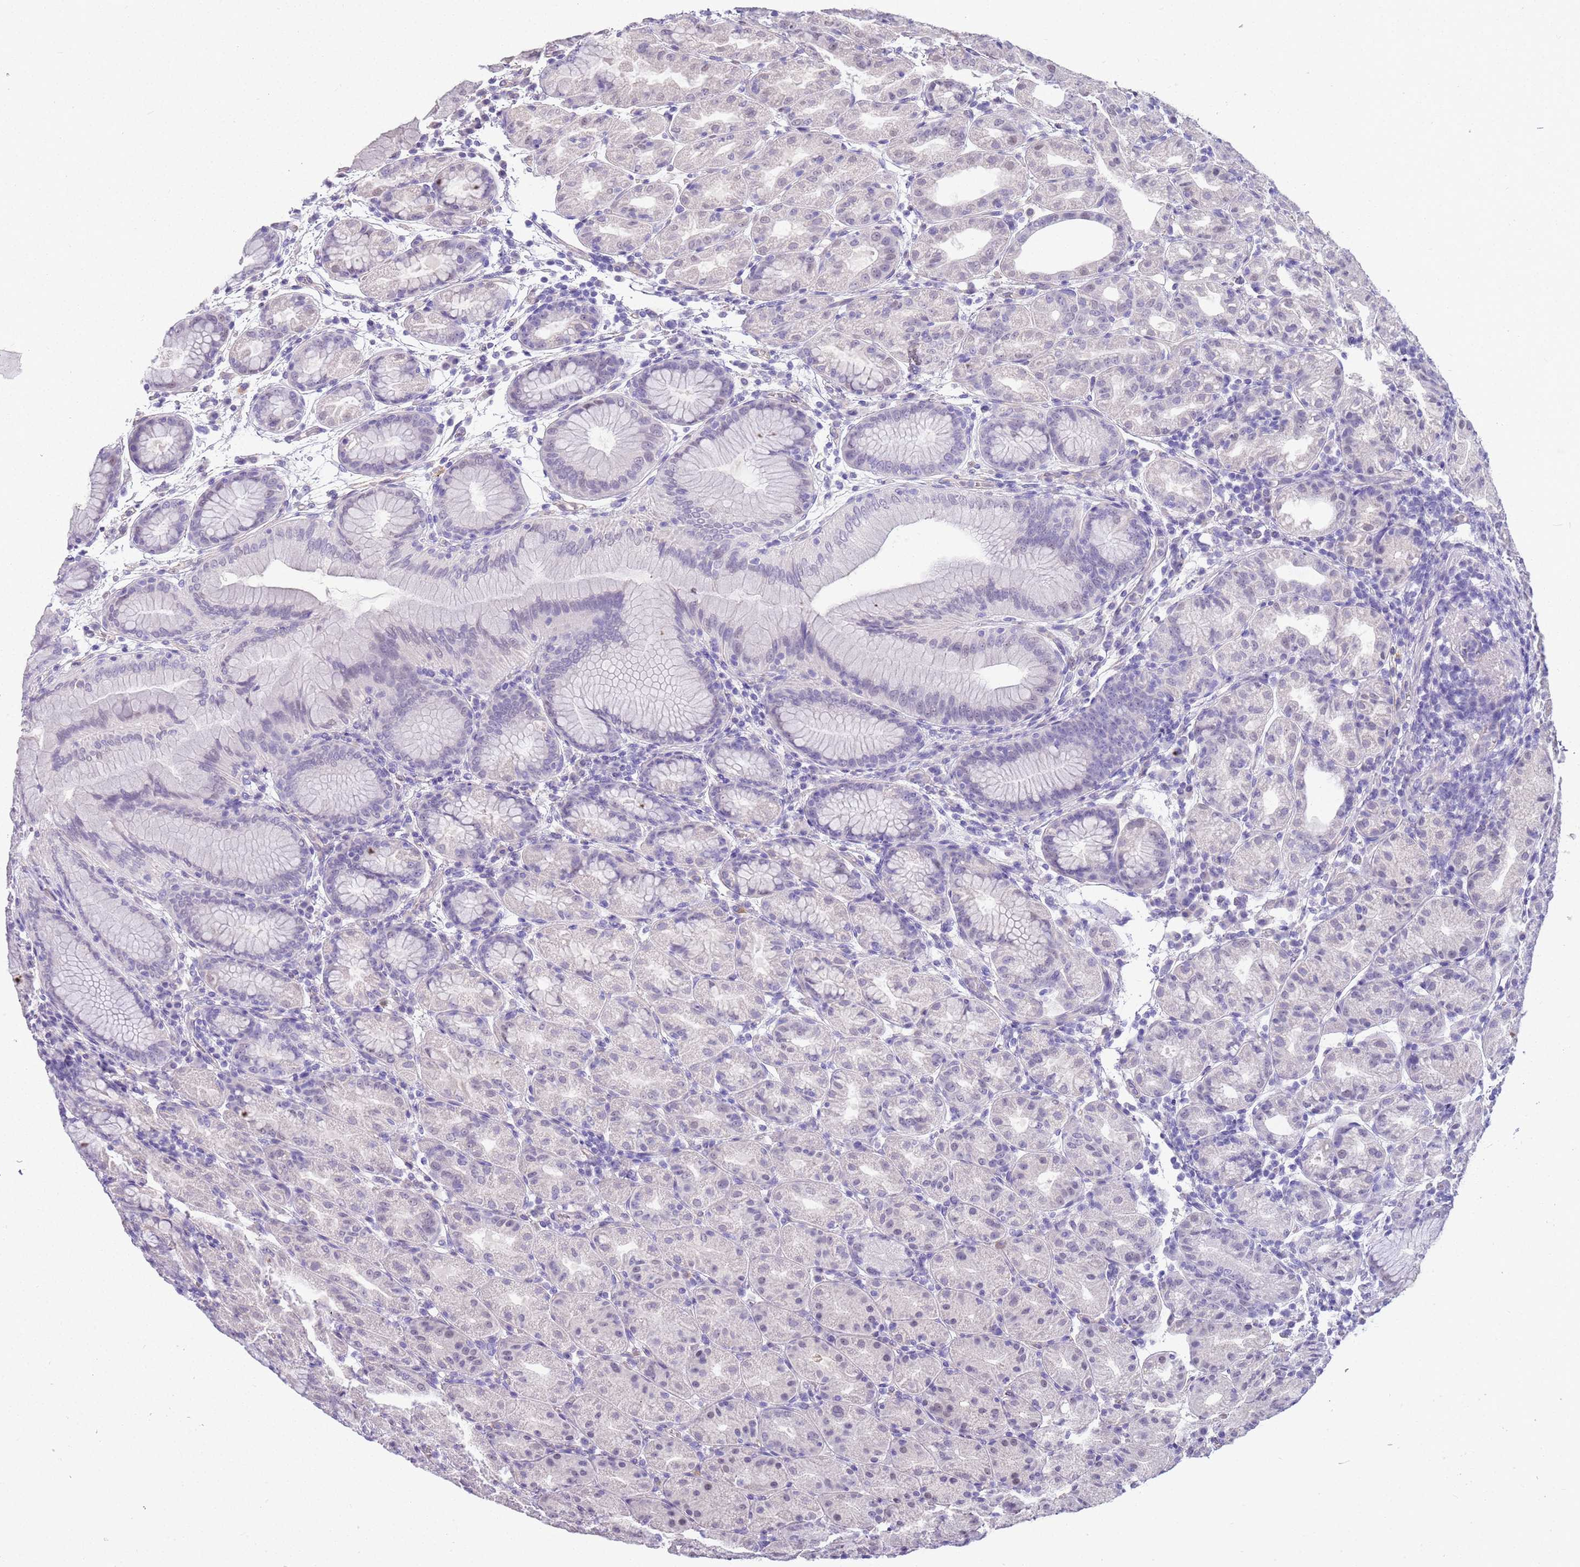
{"staining": {"intensity": "negative", "quantity": "none", "location": "none"}, "tissue": "stomach", "cell_type": "Glandular cells", "image_type": "normal", "snomed": [{"axis": "morphology", "description": "Normal tissue, NOS"}, {"axis": "topography", "description": "Stomach"}], "caption": "Stomach stained for a protein using immunohistochemistry (IHC) demonstrates no expression glandular cells.", "gene": "CTRC", "patient": {"sex": "female", "age": 79}}